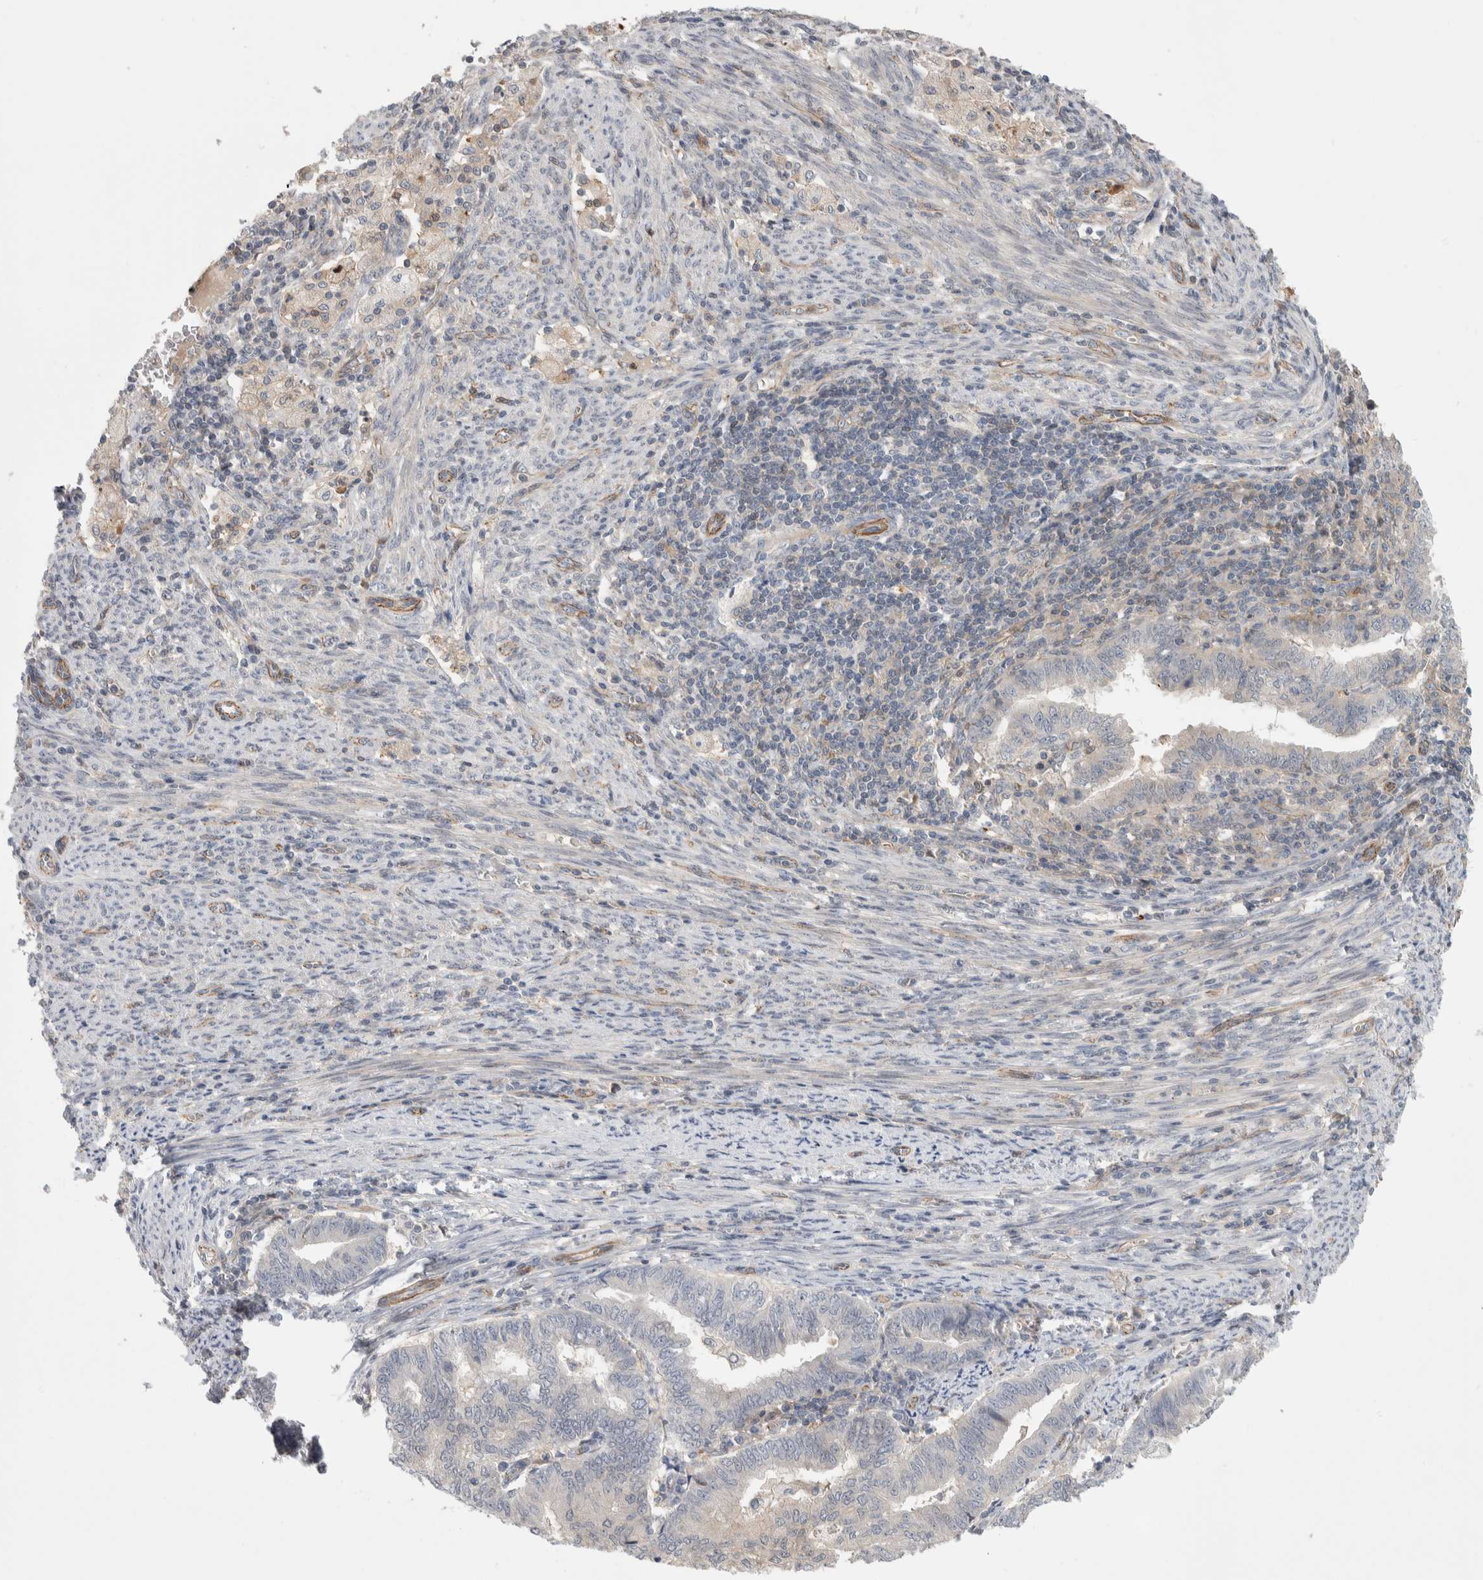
{"staining": {"intensity": "negative", "quantity": "none", "location": "none"}, "tissue": "endometrial cancer", "cell_type": "Tumor cells", "image_type": "cancer", "snomed": [{"axis": "morphology", "description": "Polyp, NOS"}, {"axis": "morphology", "description": "Adenocarcinoma, NOS"}, {"axis": "morphology", "description": "Adenoma, NOS"}, {"axis": "topography", "description": "Endometrium"}], "caption": "Immunohistochemistry (IHC) histopathology image of neoplastic tissue: human endometrial cancer stained with DAB shows no significant protein positivity in tumor cells.", "gene": "ZNF862", "patient": {"sex": "female", "age": 79}}